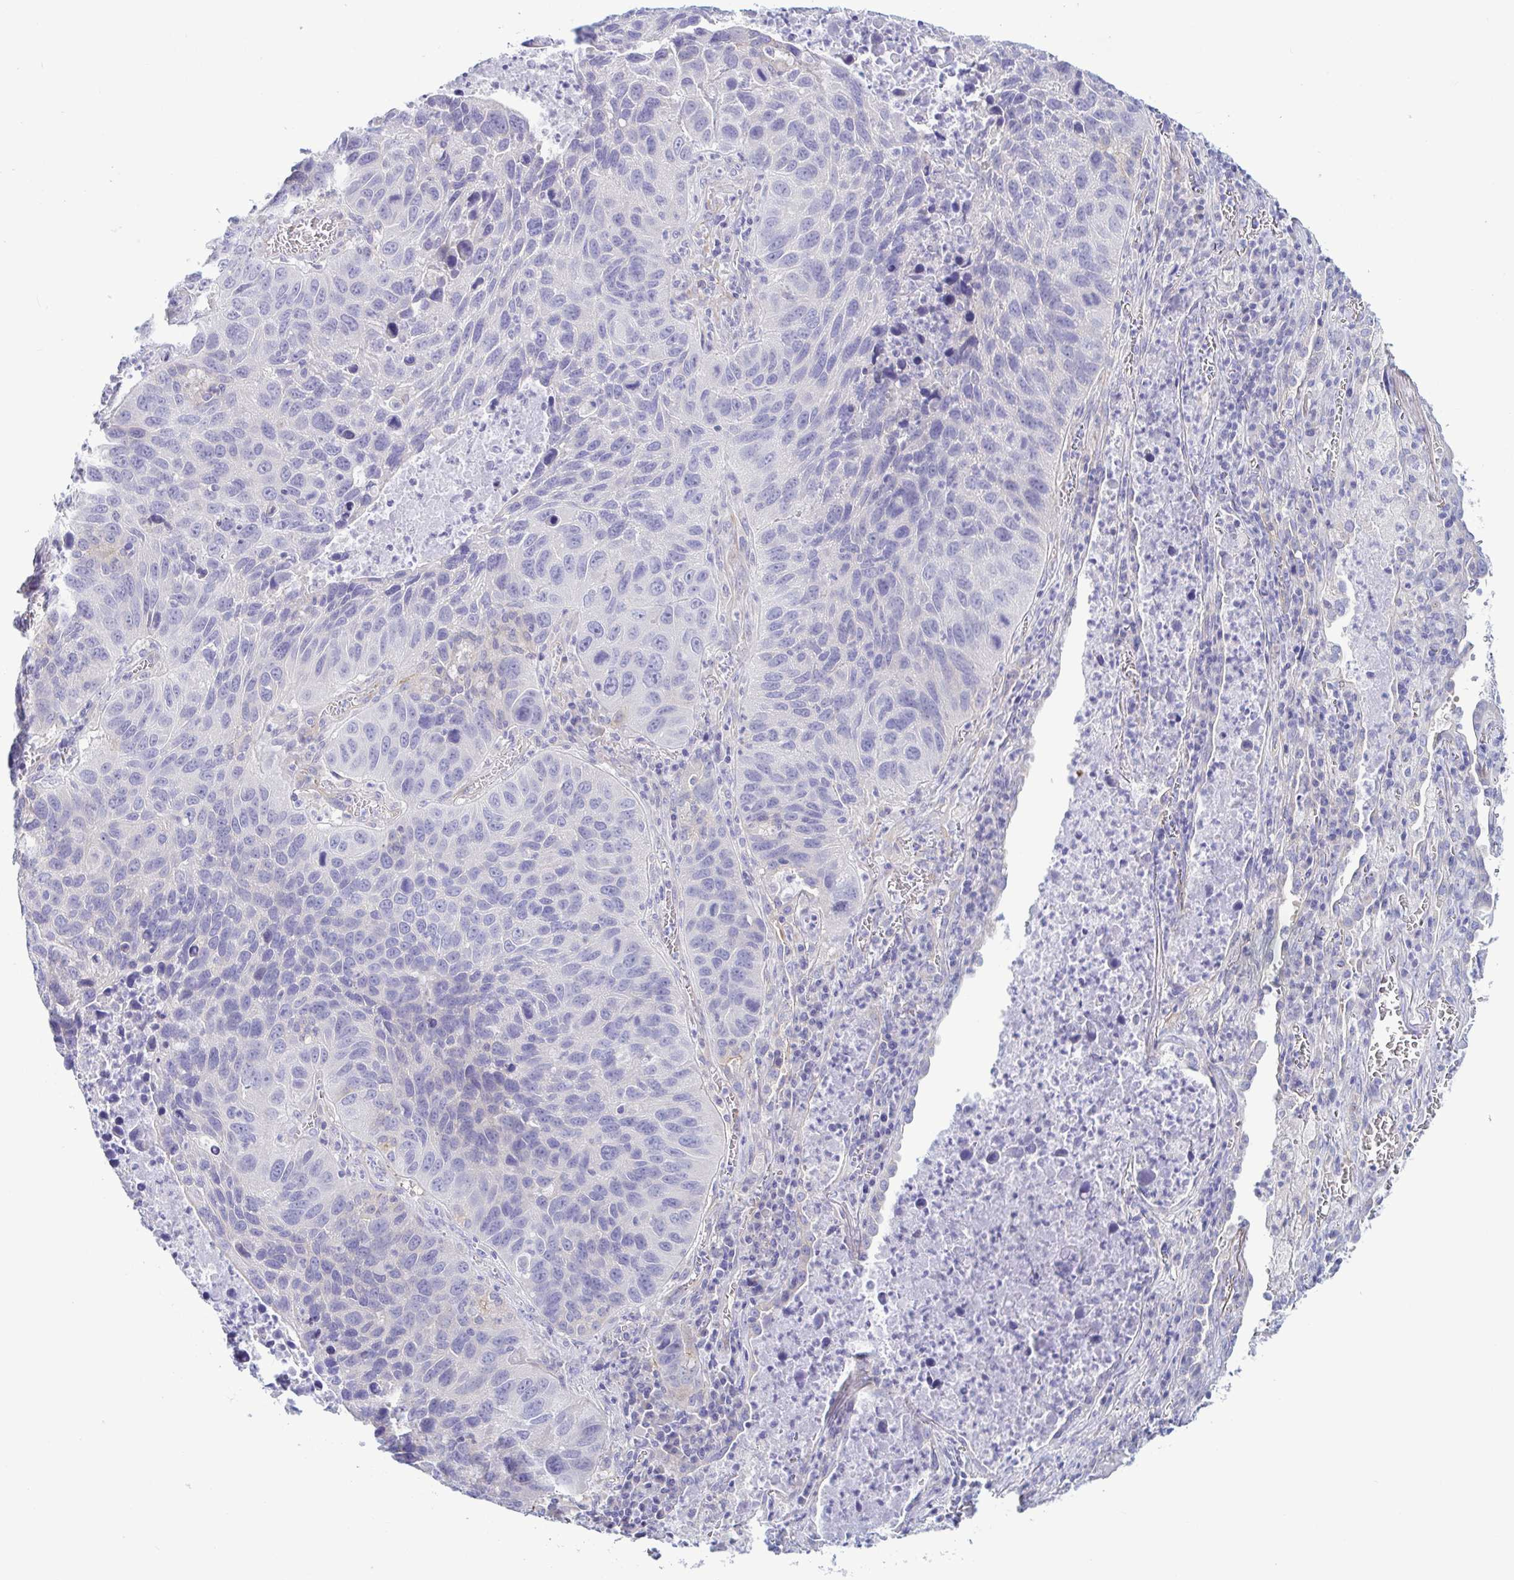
{"staining": {"intensity": "negative", "quantity": "none", "location": "none"}, "tissue": "lung cancer", "cell_type": "Tumor cells", "image_type": "cancer", "snomed": [{"axis": "morphology", "description": "Squamous cell carcinoma, NOS"}, {"axis": "topography", "description": "Lung"}], "caption": "Immunohistochemical staining of human lung squamous cell carcinoma displays no significant positivity in tumor cells.", "gene": "TNNI2", "patient": {"sex": "female", "age": 61}}